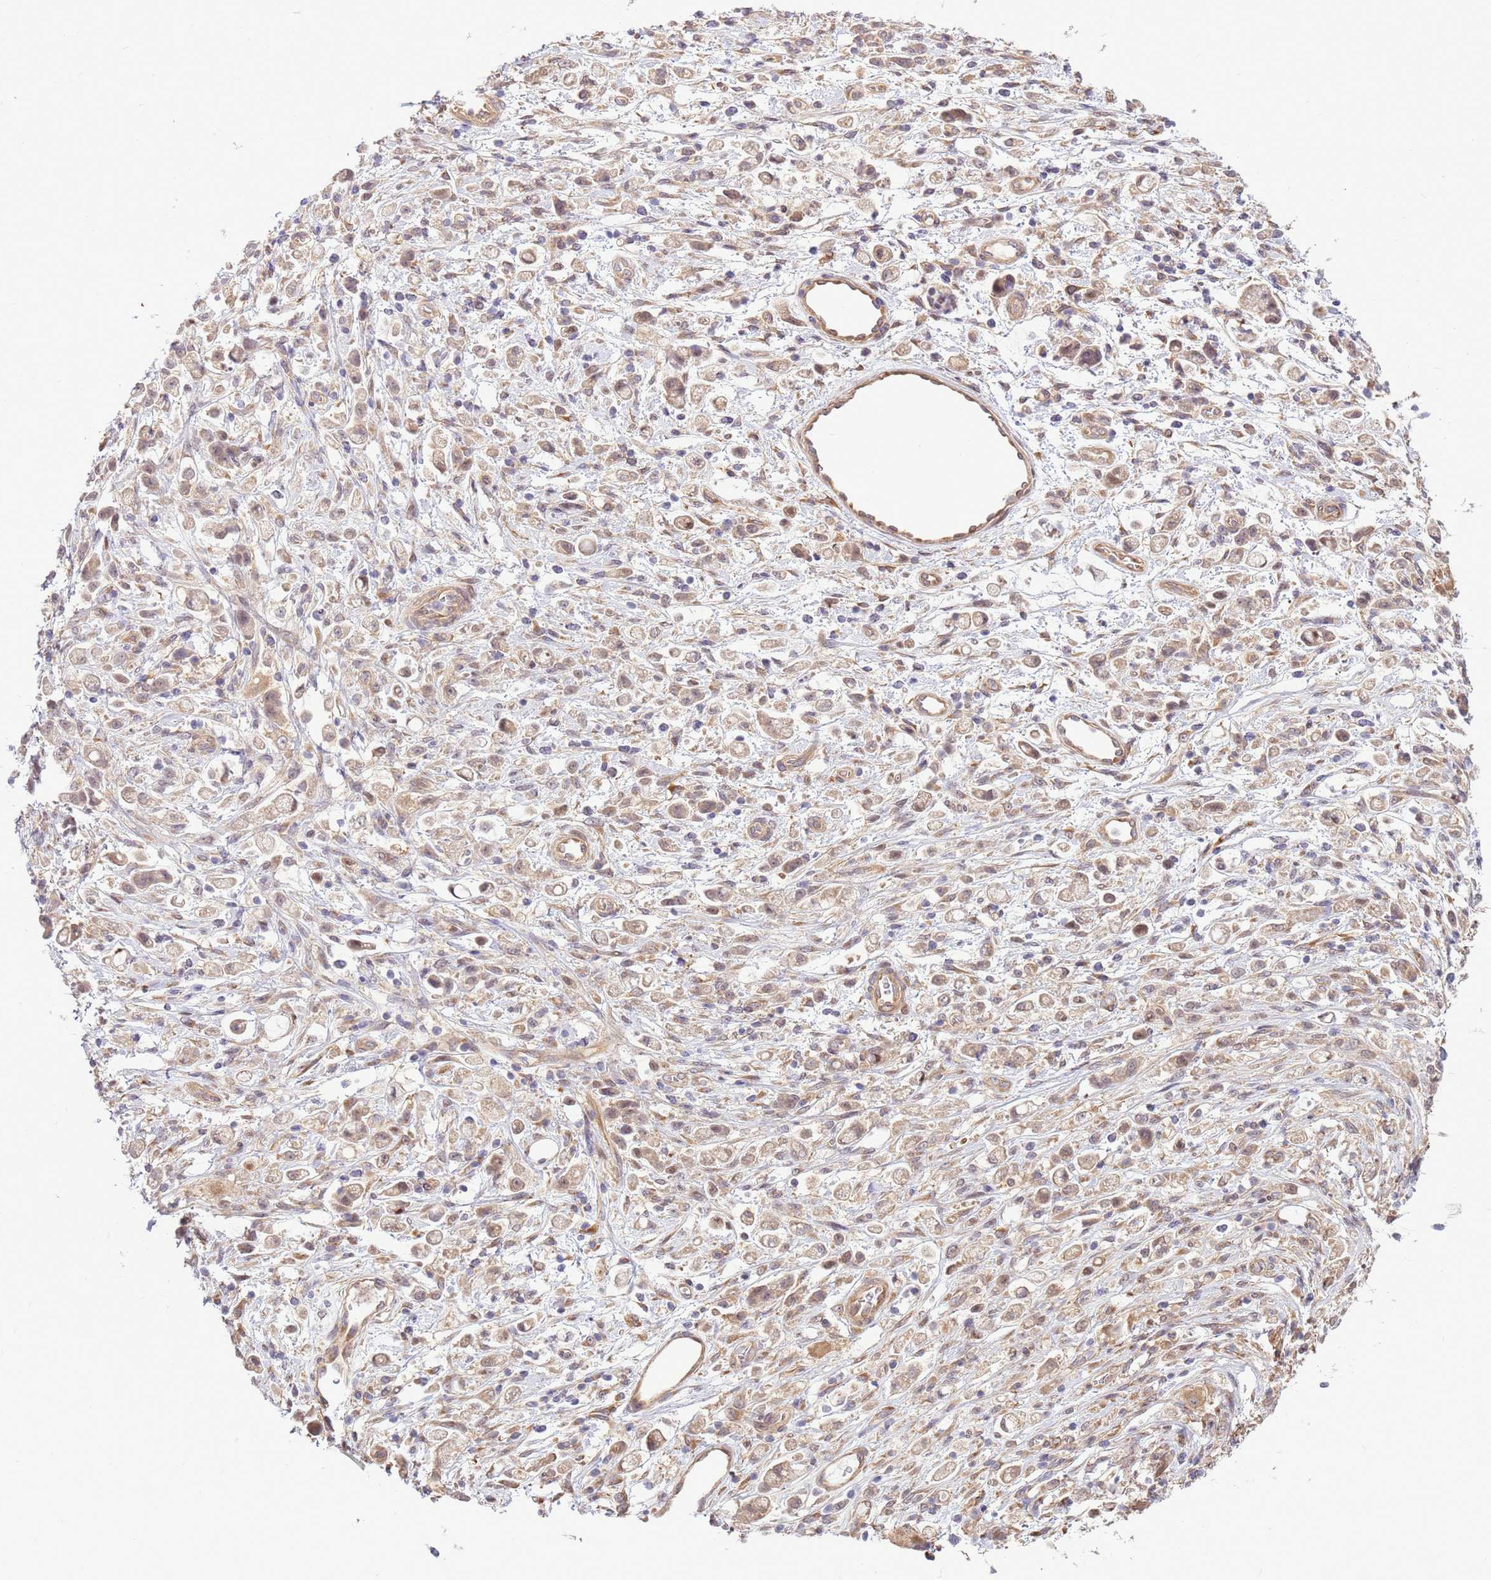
{"staining": {"intensity": "weak", "quantity": "25%-75%", "location": "cytoplasmic/membranous"}, "tissue": "stomach cancer", "cell_type": "Tumor cells", "image_type": "cancer", "snomed": [{"axis": "morphology", "description": "Adenocarcinoma, NOS"}, {"axis": "topography", "description": "Stomach"}], "caption": "Human stomach cancer (adenocarcinoma) stained with a protein marker reveals weak staining in tumor cells.", "gene": "SCARA3", "patient": {"sex": "female", "age": 60}}